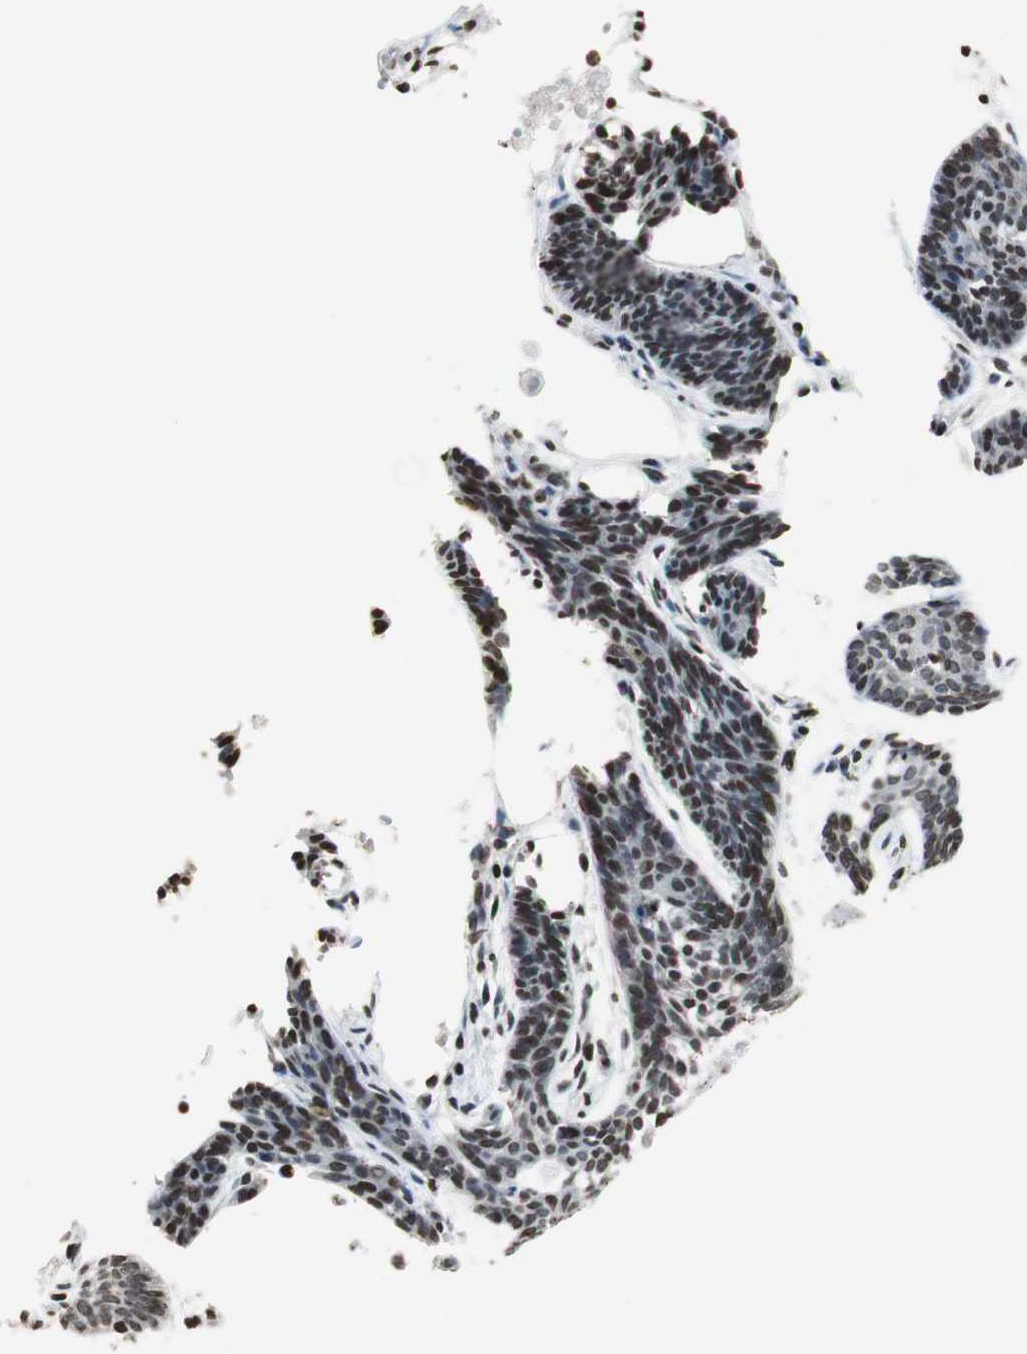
{"staining": {"intensity": "strong", "quantity": ">75%", "location": "nuclear"}, "tissue": "skin cancer", "cell_type": "Tumor cells", "image_type": "cancer", "snomed": [{"axis": "morphology", "description": "Normal tissue, NOS"}, {"axis": "morphology", "description": "Basal cell carcinoma"}, {"axis": "topography", "description": "Skin"}], "caption": "Protein expression by immunohistochemistry reveals strong nuclear positivity in approximately >75% of tumor cells in skin cancer (basal cell carcinoma).", "gene": "PAXIP1", "patient": {"sex": "female", "age": 69}}